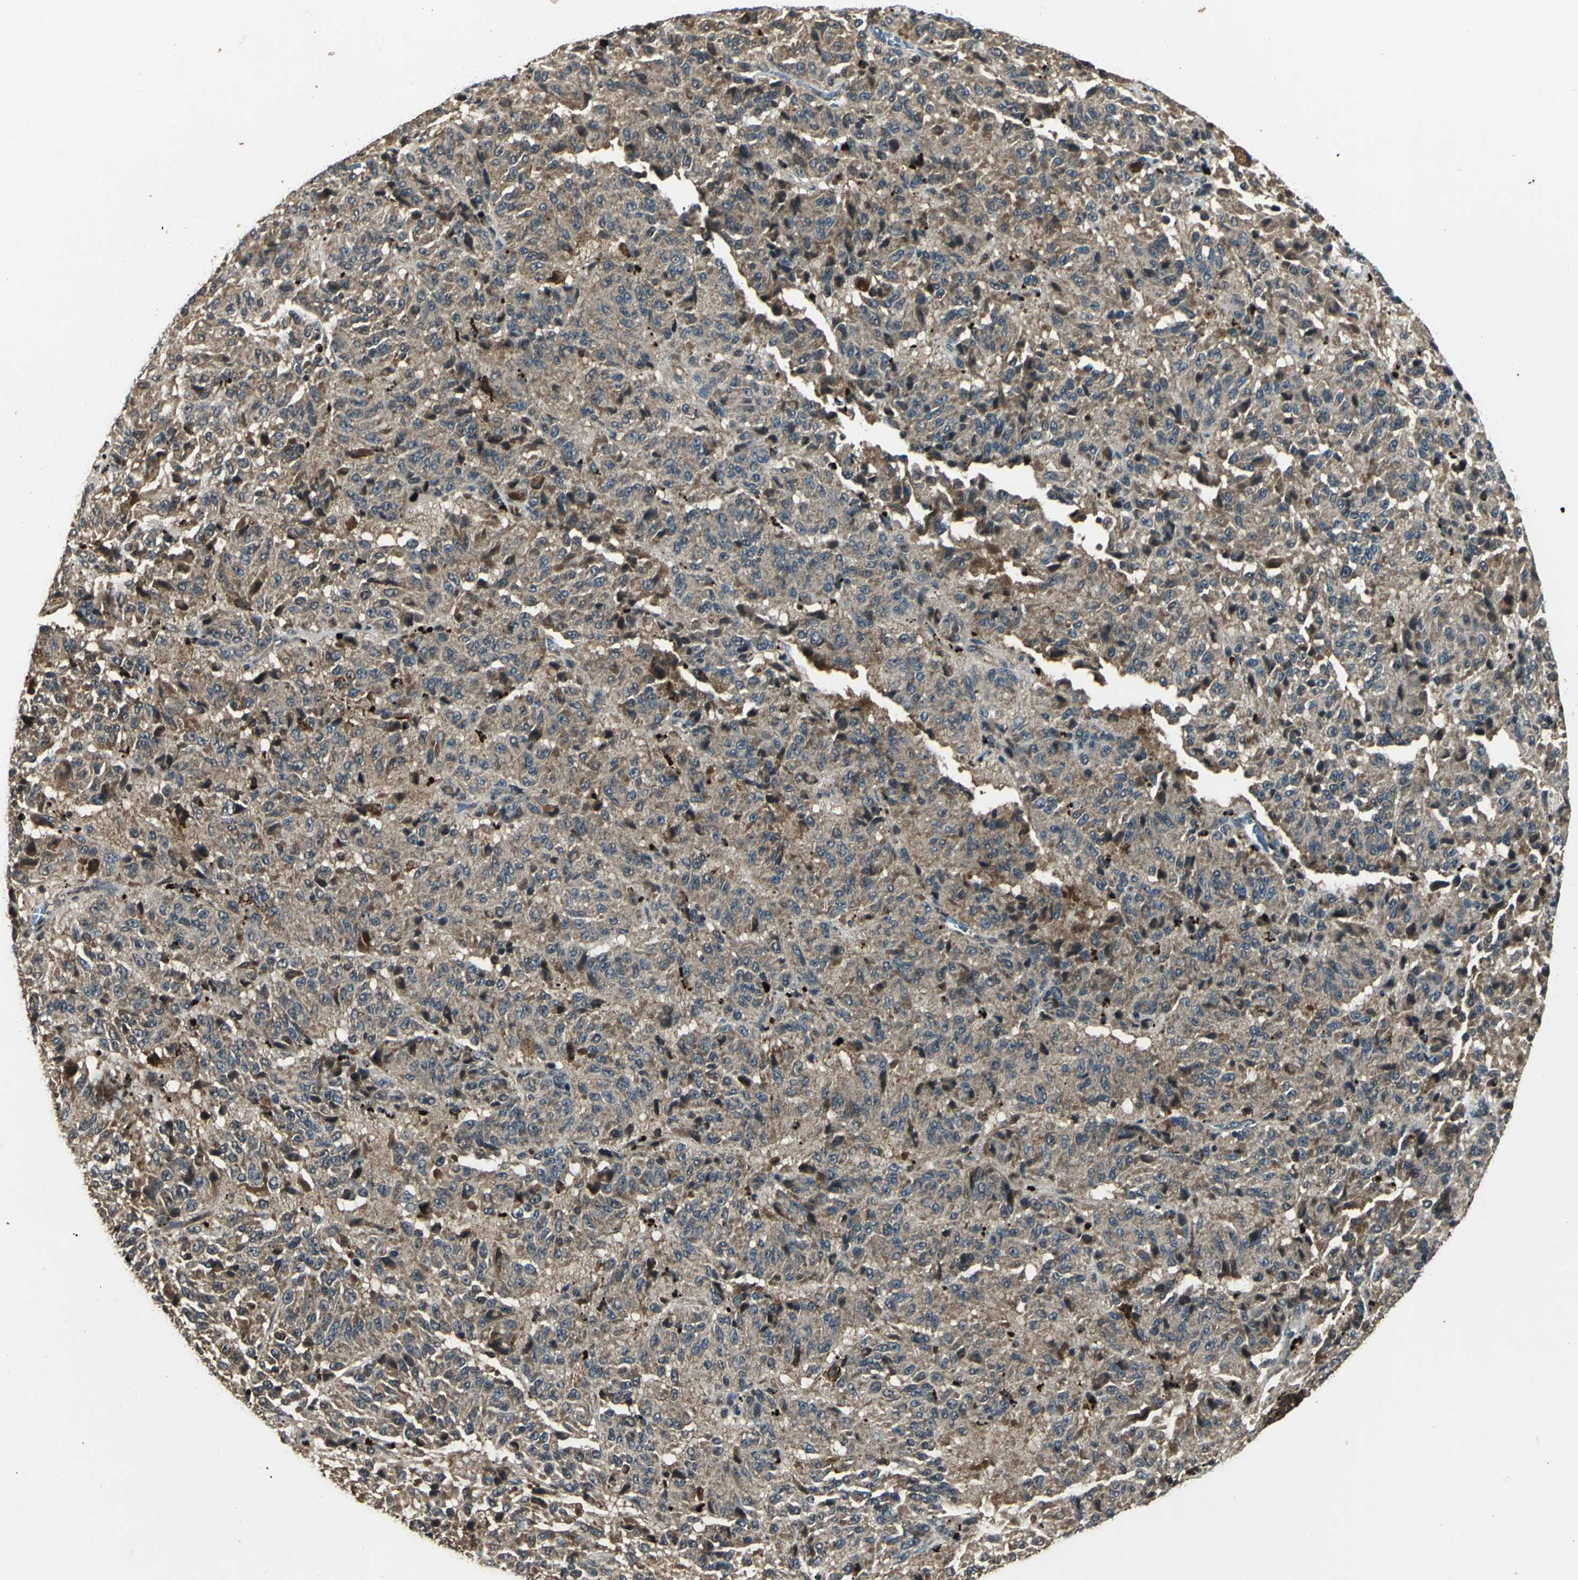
{"staining": {"intensity": "moderate", "quantity": ">75%", "location": "cytoplasmic/membranous"}, "tissue": "melanoma", "cell_type": "Tumor cells", "image_type": "cancer", "snomed": [{"axis": "morphology", "description": "Malignant melanoma, Metastatic site"}, {"axis": "topography", "description": "Lung"}], "caption": "This is an image of immunohistochemistry (IHC) staining of melanoma, which shows moderate staining in the cytoplasmic/membranous of tumor cells.", "gene": "PPP1R13L", "patient": {"sex": "male", "age": 64}}